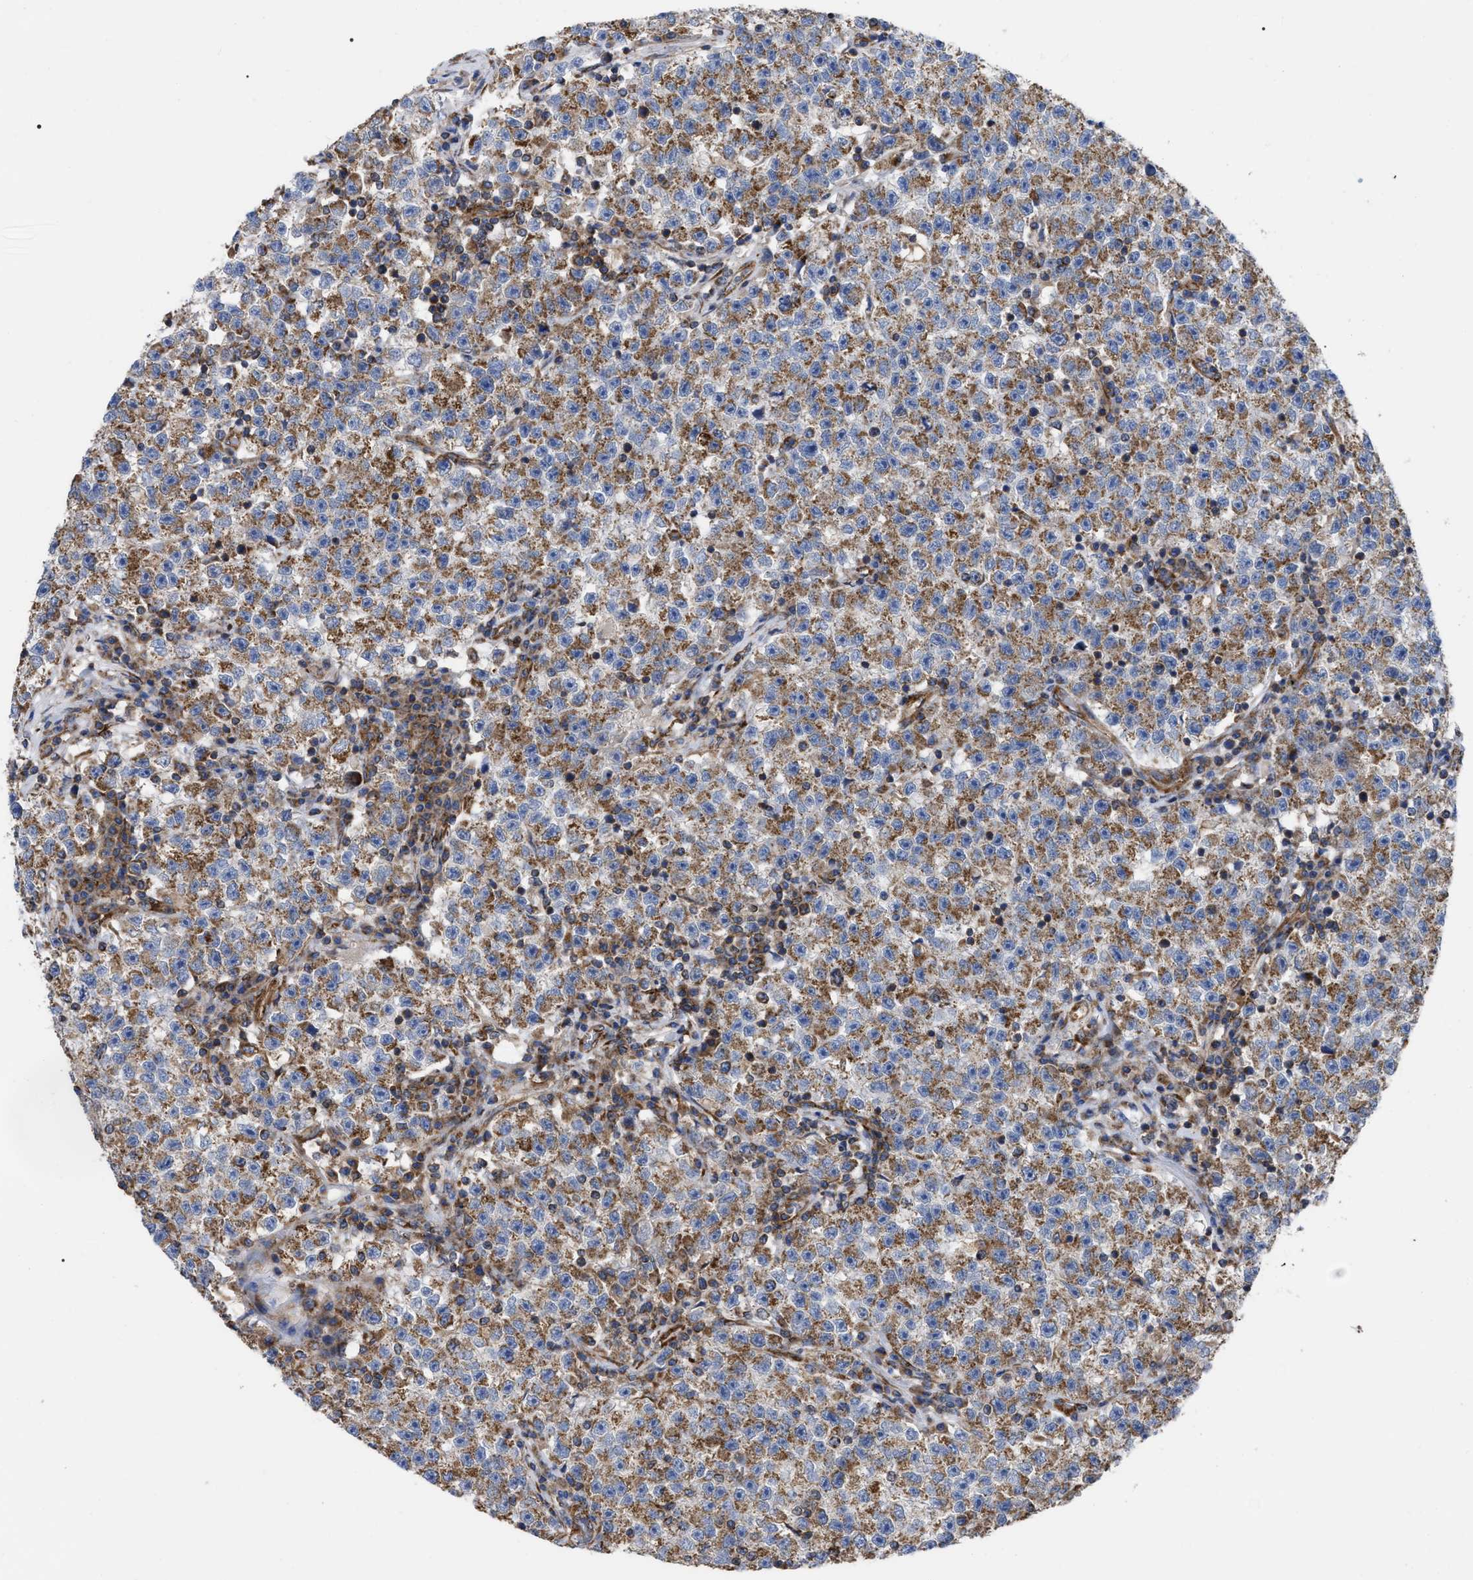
{"staining": {"intensity": "moderate", "quantity": ">75%", "location": "cytoplasmic/membranous"}, "tissue": "testis cancer", "cell_type": "Tumor cells", "image_type": "cancer", "snomed": [{"axis": "morphology", "description": "Seminoma, NOS"}, {"axis": "topography", "description": "Testis"}], "caption": "Immunohistochemistry (IHC) image of neoplastic tissue: human testis cancer (seminoma) stained using immunohistochemistry demonstrates medium levels of moderate protein expression localized specifically in the cytoplasmic/membranous of tumor cells, appearing as a cytoplasmic/membranous brown color.", "gene": "FAM120A", "patient": {"sex": "male", "age": 22}}